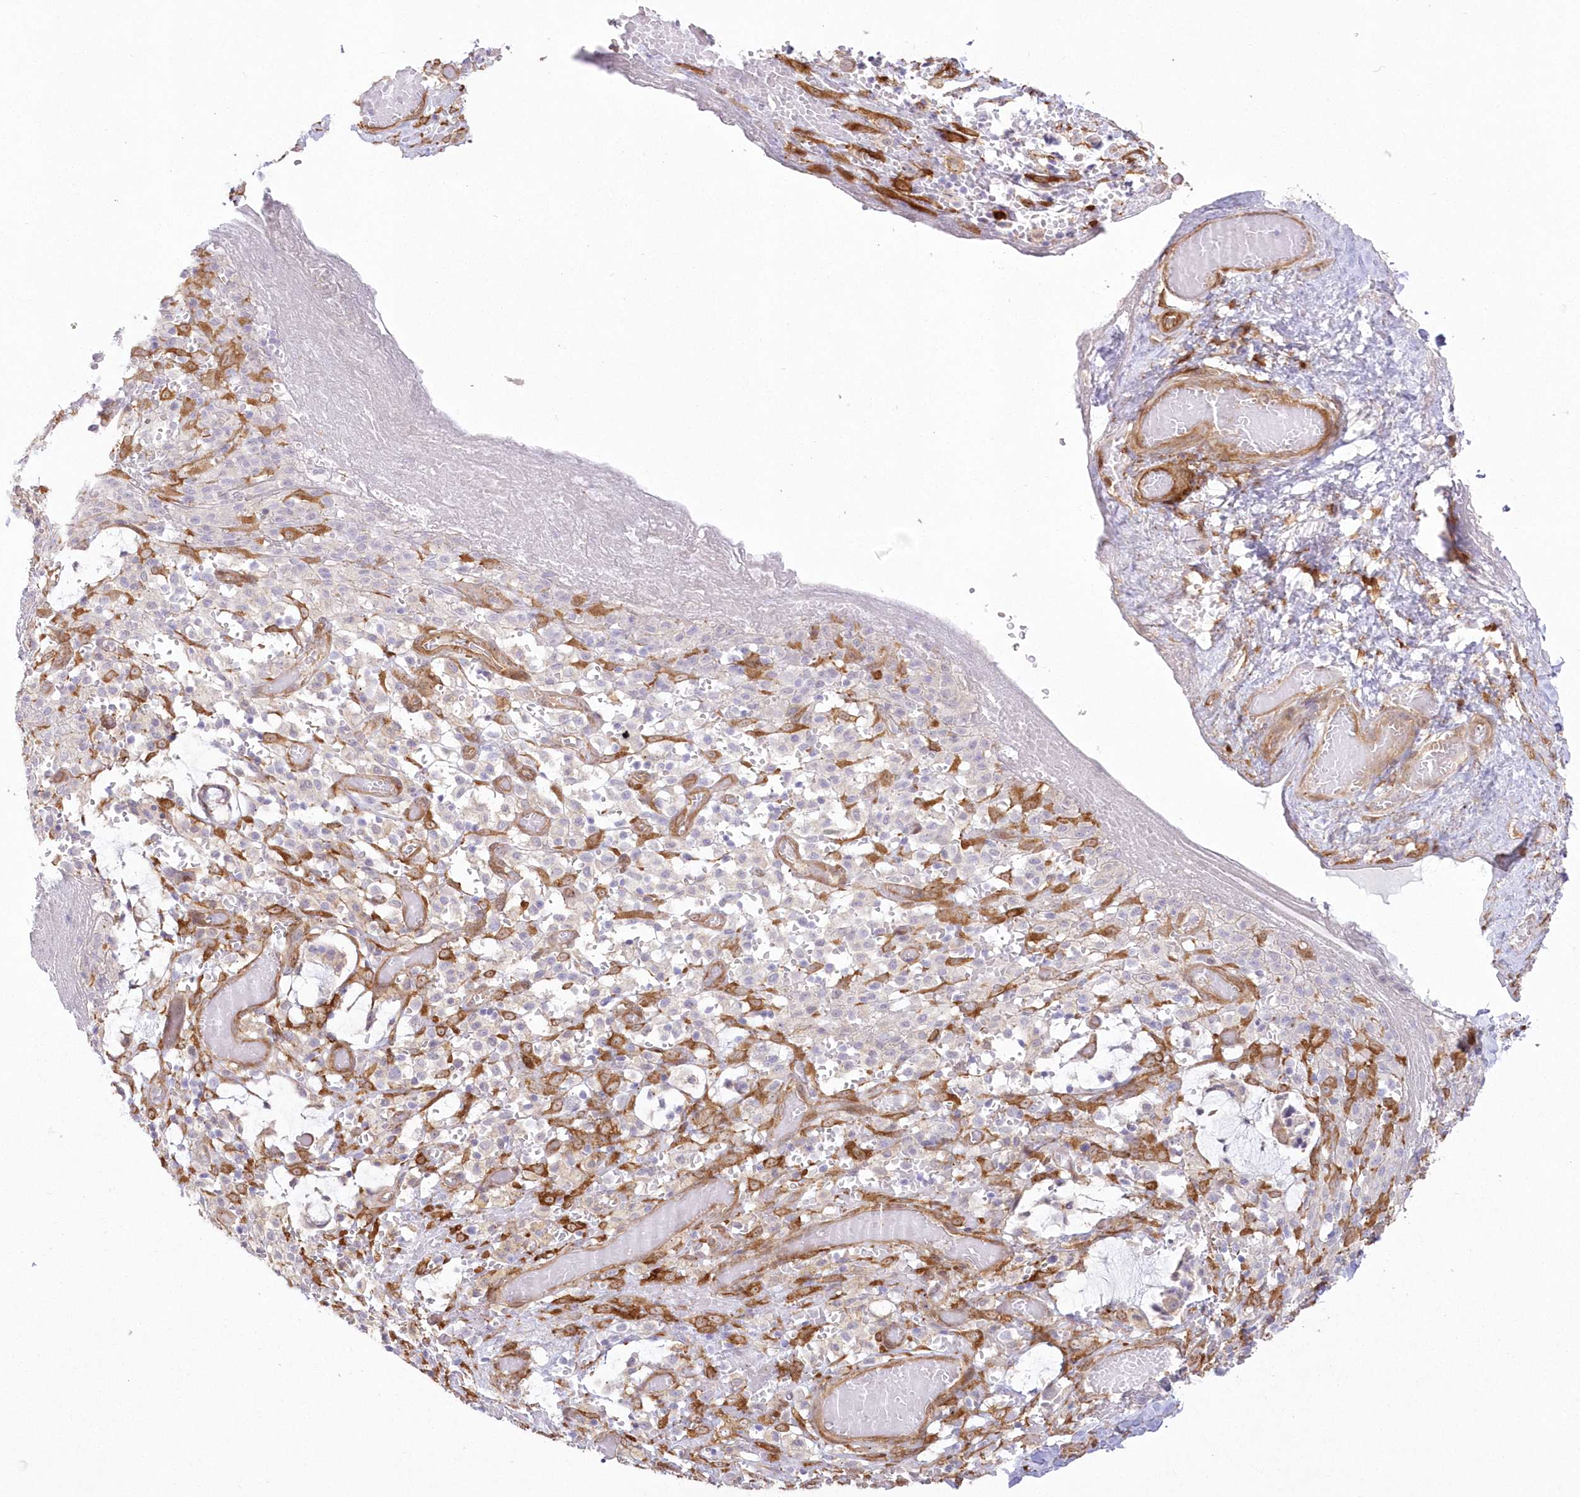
{"staining": {"intensity": "moderate", "quantity": ">75%", "location": "cytoplasmic/membranous"}, "tissue": "smooth muscle", "cell_type": "Smooth muscle cells", "image_type": "normal", "snomed": [{"axis": "morphology", "description": "Normal tissue, NOS"}, {"axis": "morphology", "description": "Adenocarcinoma, NOS"}, {"axis": "topography", "description": "Colon"}, {"axis": "topography", "description": "Peripheral nerve tissue"}], "caption": "Protein staining demonstrates moderate cytoplasmic/membranous expression in approximately >75% of smooth muscle cells in benign smooth muscle.", "gene": "SH3PXD2B", "patient": {"sex": "male", "age": 14}}